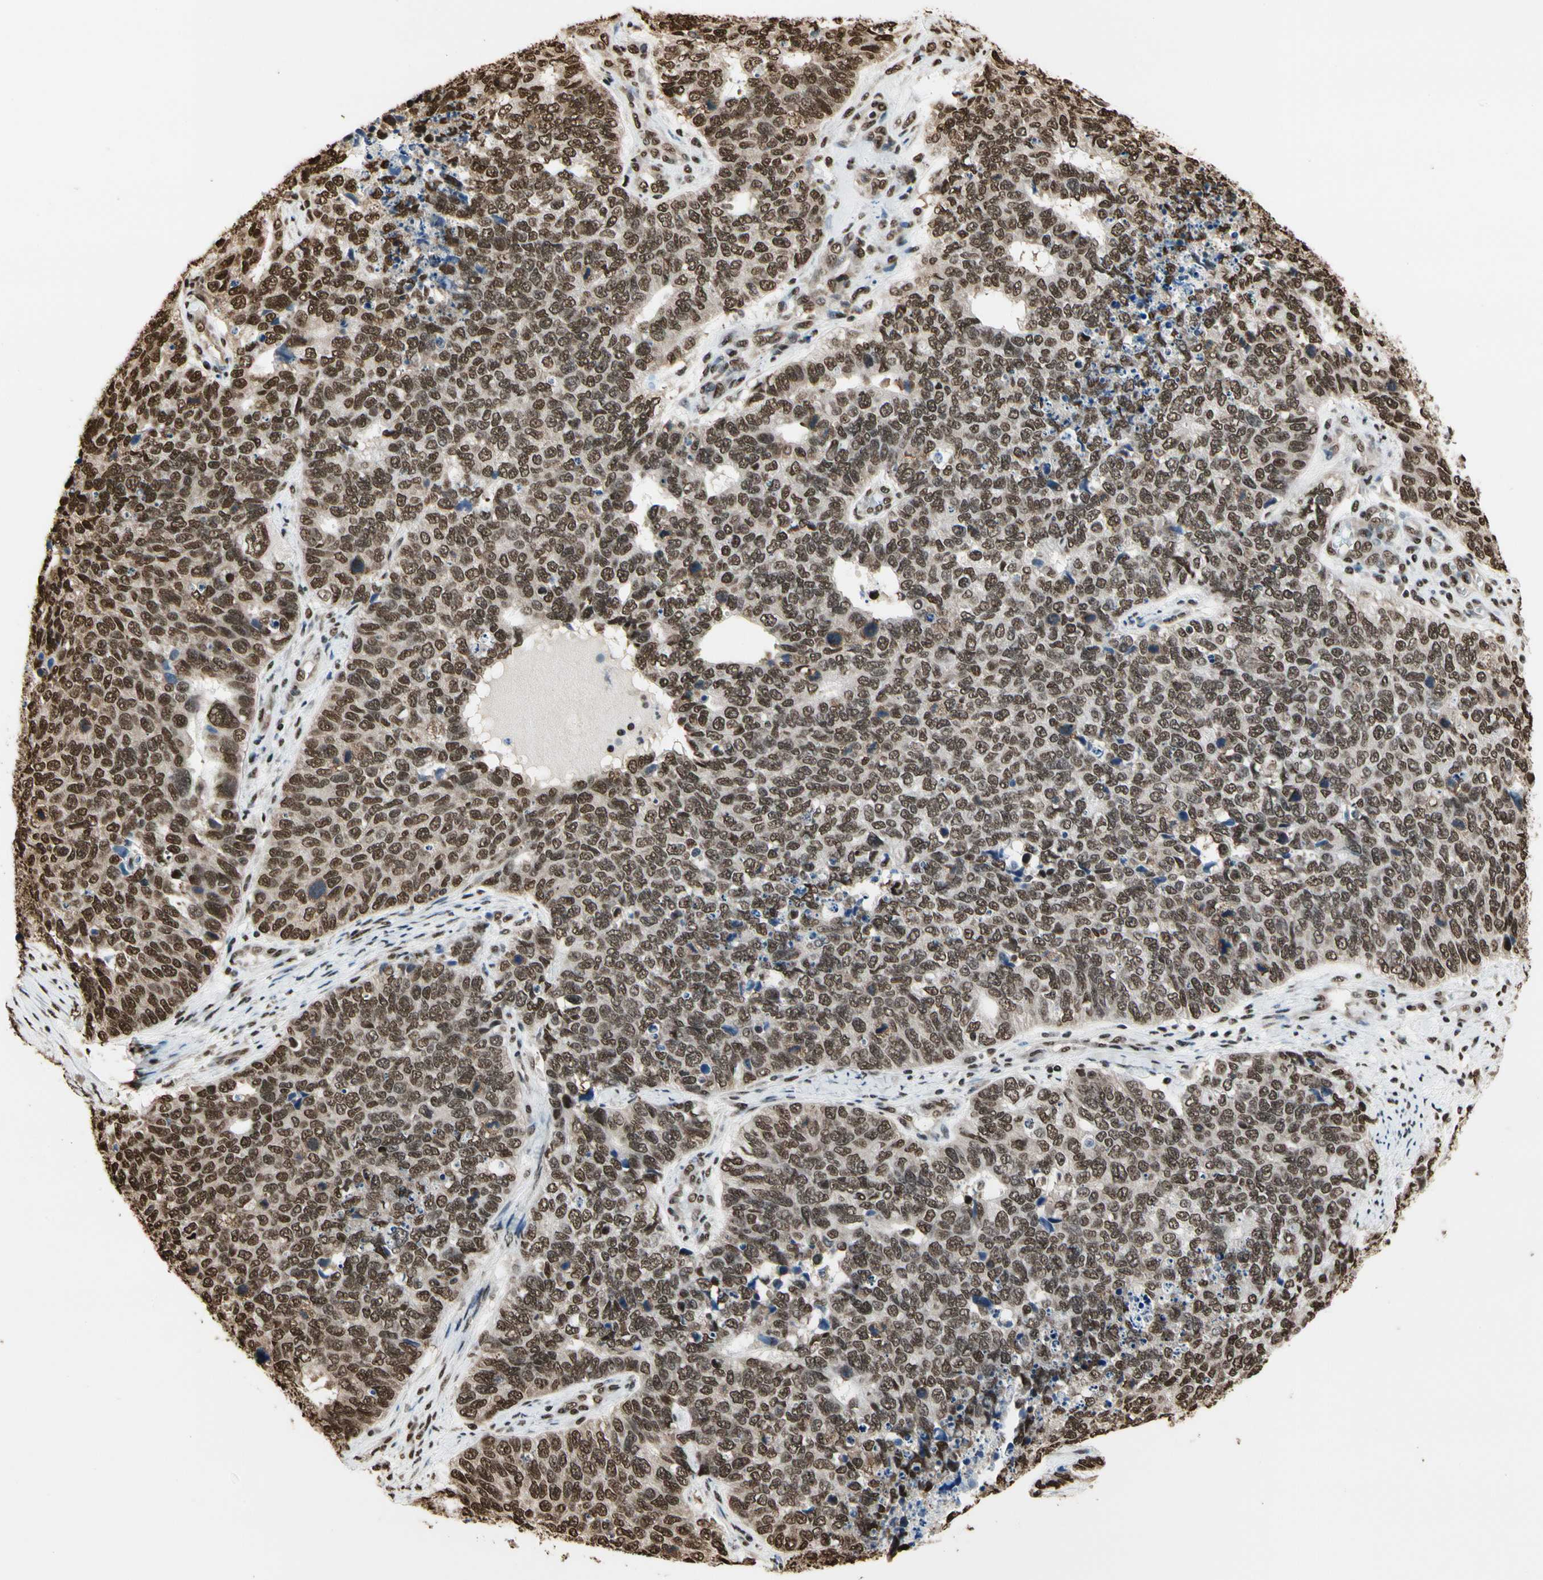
{"staining": {"intensity": "strong", "quantity": ">75%", "location": "nuclear"}, "tissue": "cervical cancer", "cell_type": "Tumor cells", "image_type": "cancer", "snomed": [{"axis": "morphology", "description": "Squamous cell carcinoma, NOS"}, {"axis": "topography", "description": "Cervix"}], "caption": "Strong nuclear staining for a protein is appreciated in about >75% of tumor cells of squamous cell carcinoma (cervical) using immunohistochemistry.", "gene": "HNRNPK", "patient": {"sex": "female", "age": 63}}